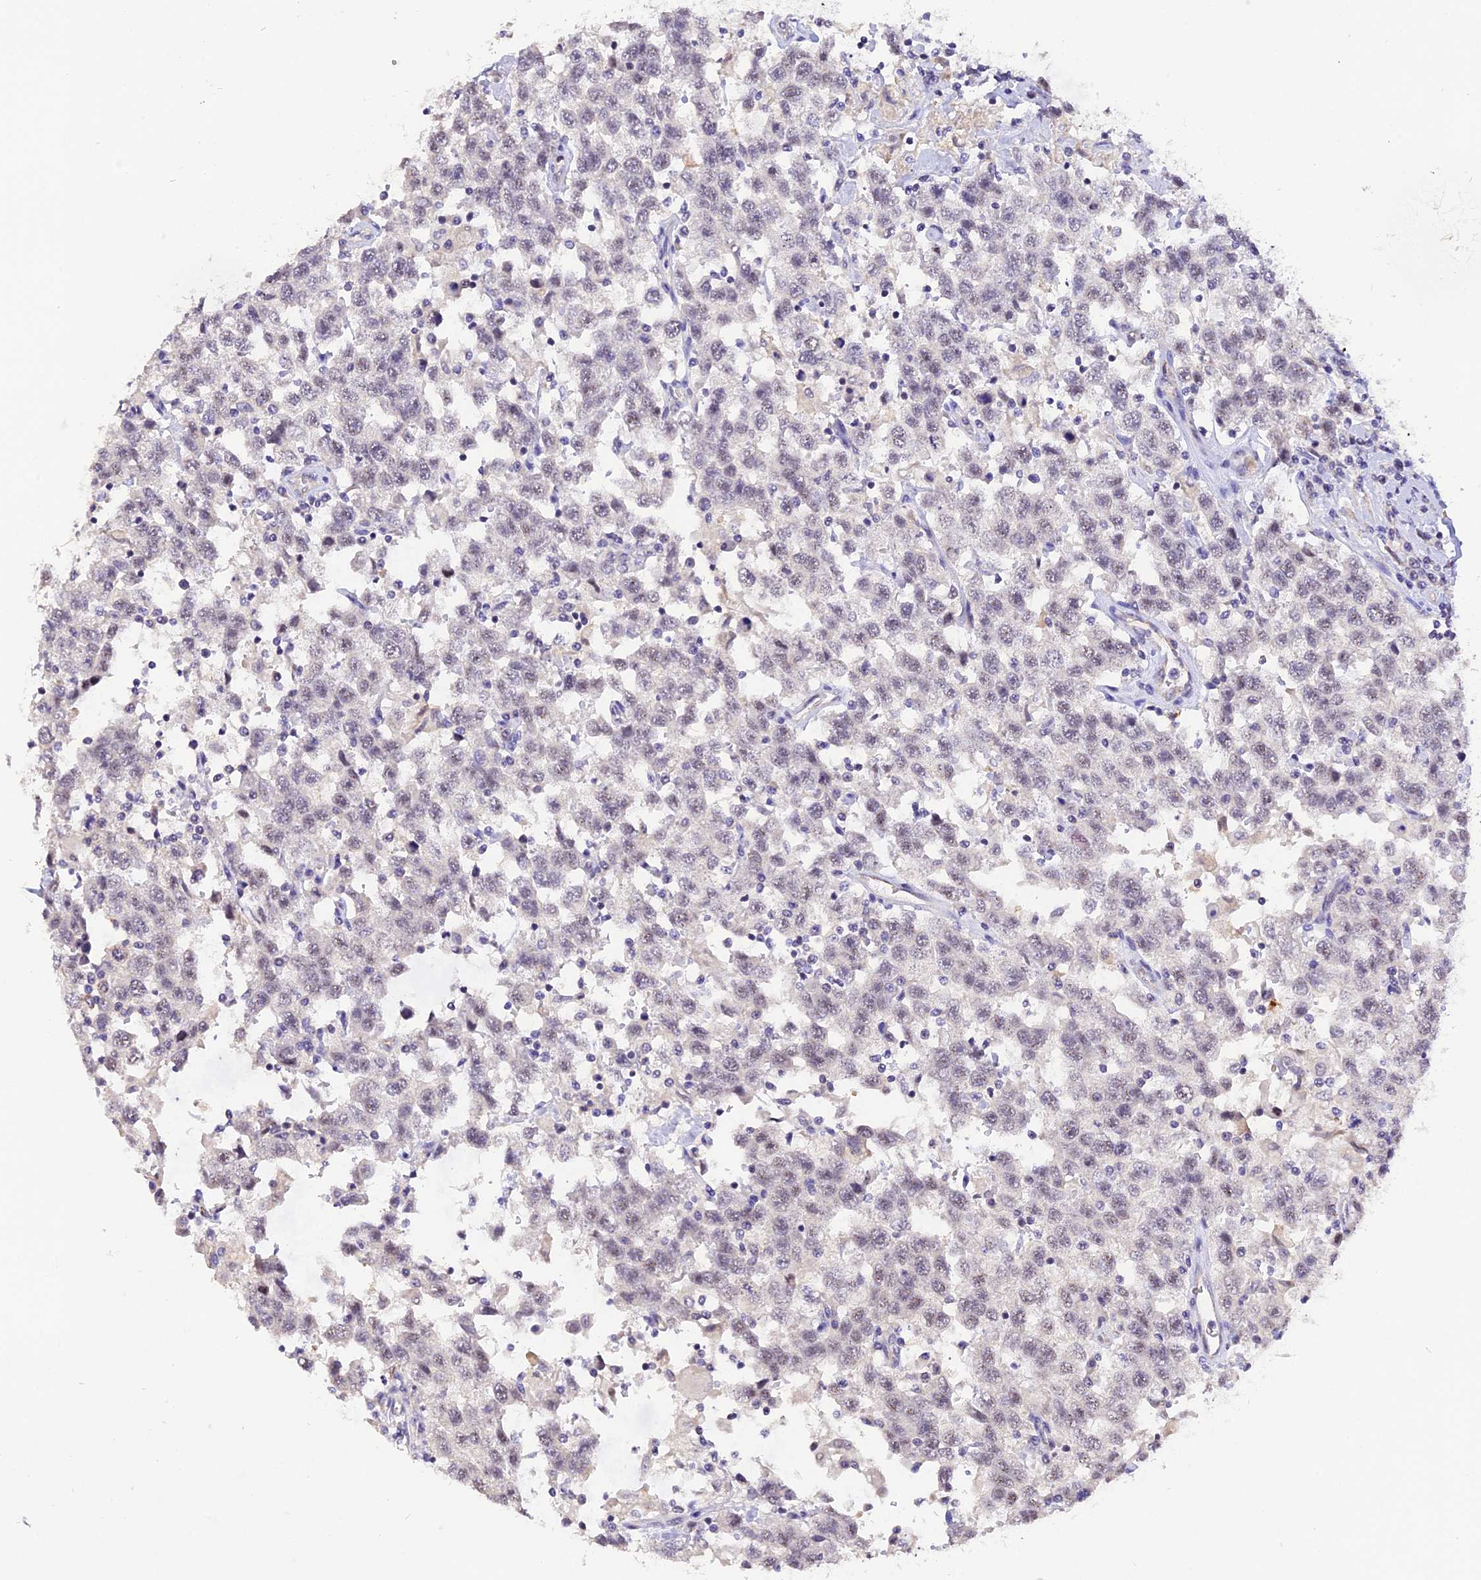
{"staining": {"intensity": "negative", "quantity": "none", "location": "none"}, "tissue": "testis cancer", "cell_type": "Tumor cells", "image_type": "cancer", "snomed": [{"axis": "morphology", "description": "Seminoma, NOS"}, {"axis": "topography", "description": "Testis"}], "caption": "Immunohistochemistry photomicrograph of neoplastic tissue: testis seminoma stained with DAB (3,3'-diaminobenzidine) shows no significant protein expression in tumor cells. (DAB IHC visualized using brightfield microscopy, high magnification).", "gene": "AHSP", "patient": {"sex": "male", "age": 41}}